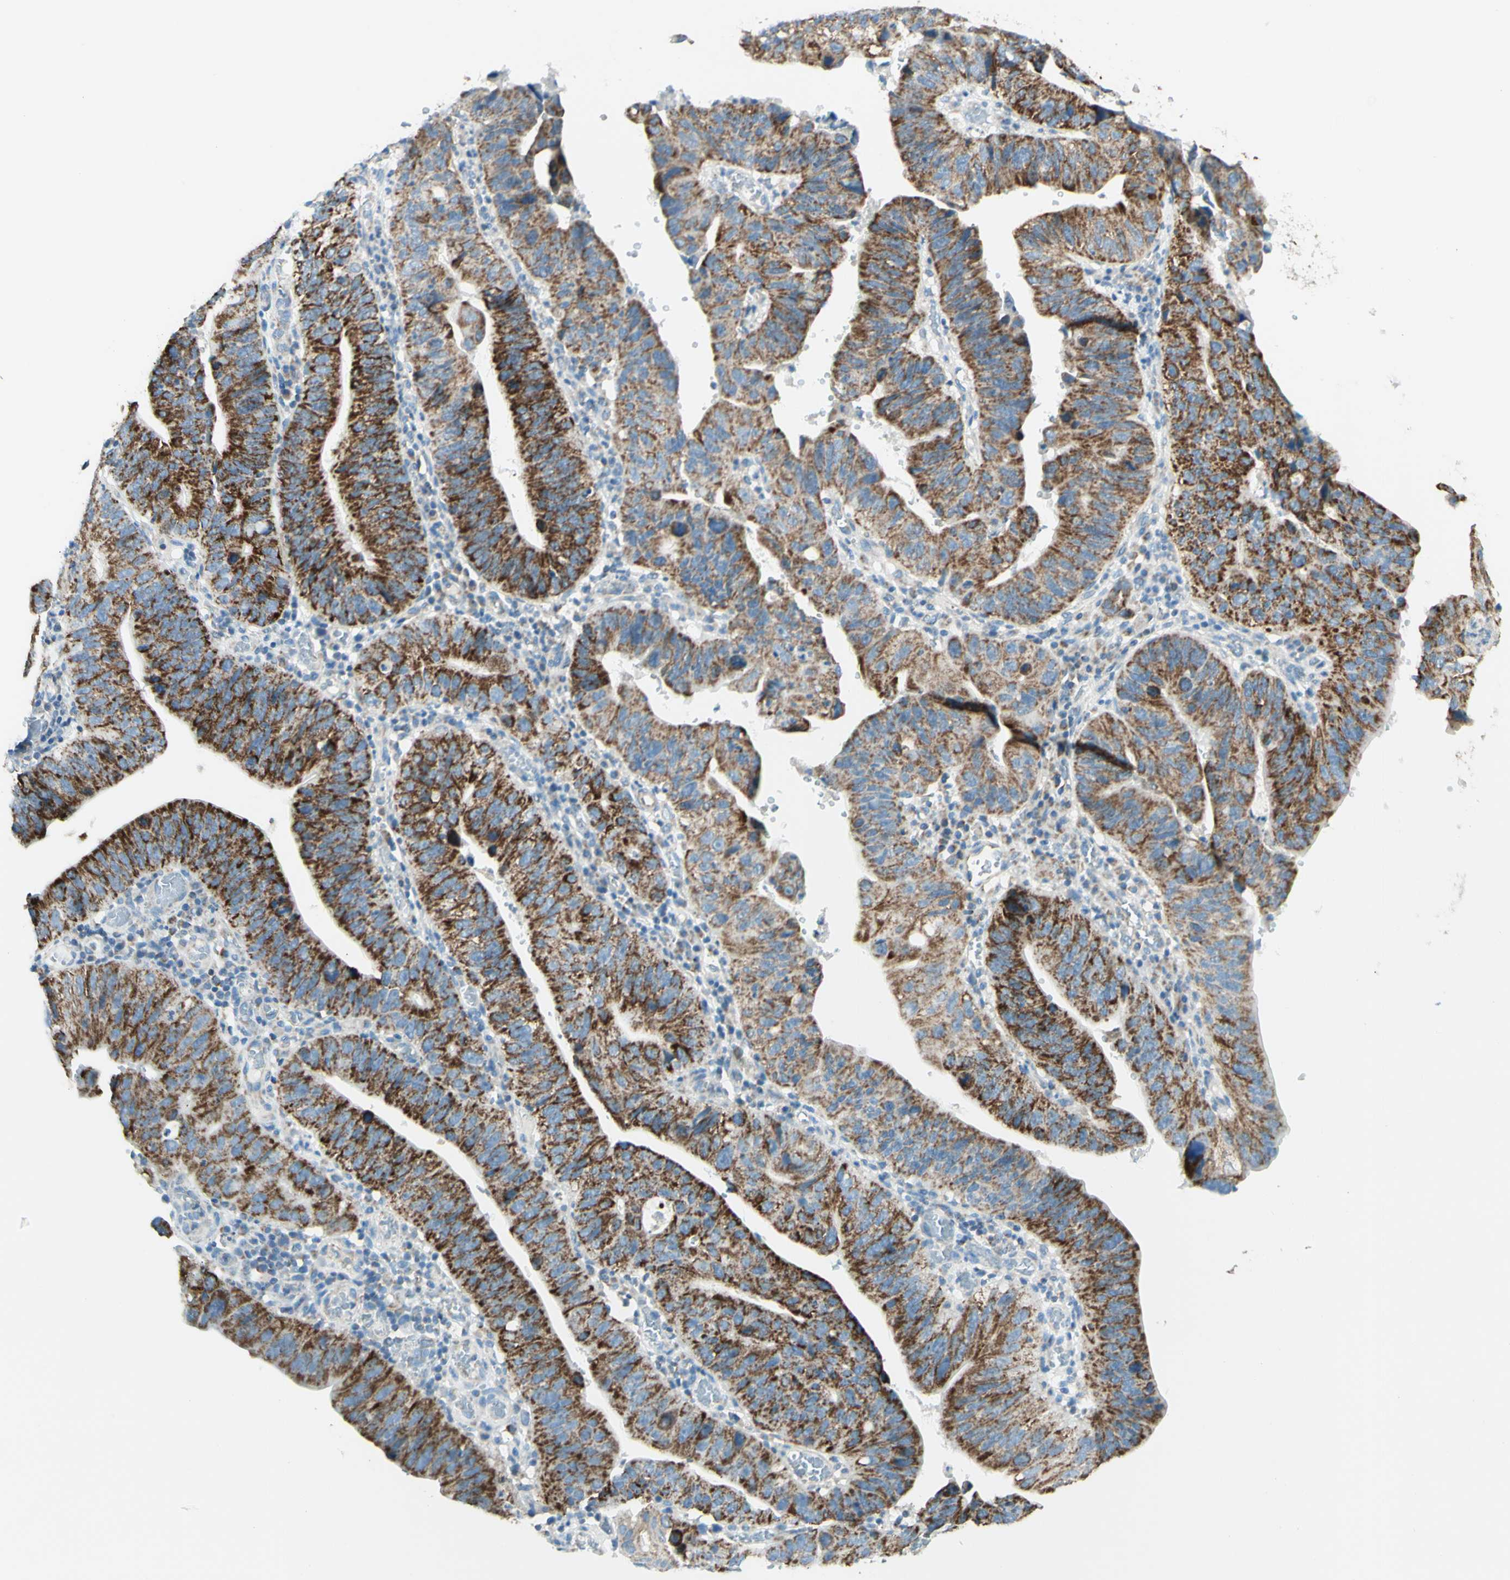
{"staining": {"intensity": "strong", "quantity": ">75%", "location": "cytoplasmic/membranous"}, "tissue": "stomach cancer", "cell_type": "Tumor cells", "image_type": "cancer", "snomed": [{"axis": "morphology", "description": "Adenocarcinoma, NOS"}, {"axis": "topography", "description": "Stomach"}], "caption": "IHC of adenocarcinoma (stomach) demonstrates high levels of strong cytoplasmic/membranous expression in about >75% of tumor cells.", "gene": "ARMC10", "patient": {"sex": "male", "age": 59}}